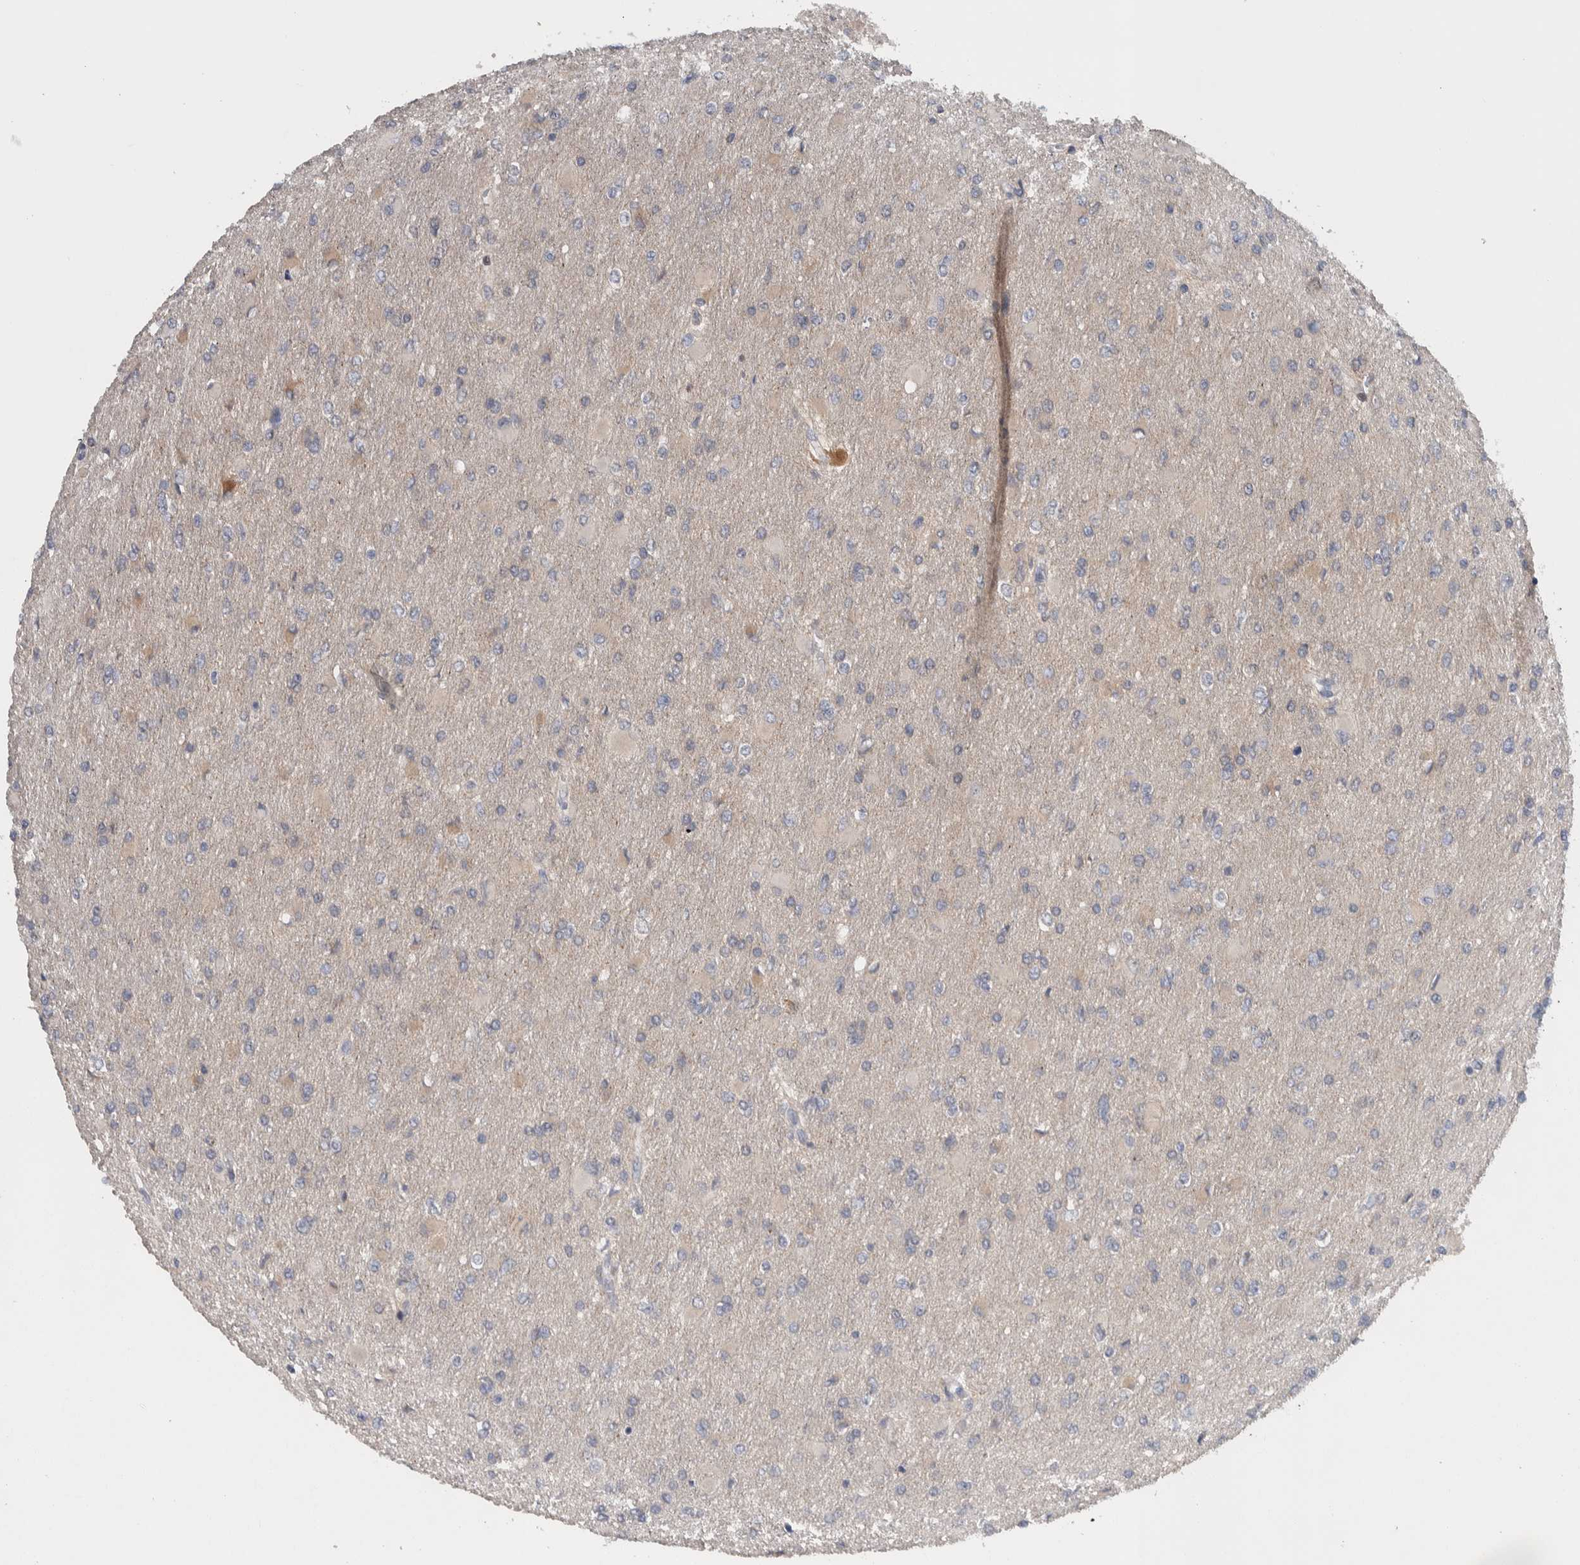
{"staining": {"intensity": "negative", "quantity": "none", "location": "none"}, "tissue": "glioma", "cell_type": "Tumor cells", "image_type": "cancer", "snomed": [{"axis": "morphology", "description": "Glioma, malignant, High grade"}, {"axis": "topography", "description": "Cerebral cortex"}], "caption": "IHC of human glioma demonstrates no expression in tumor cells.", "gene": "PRRG4", "patient": {"sex": "female", "age": 36}}